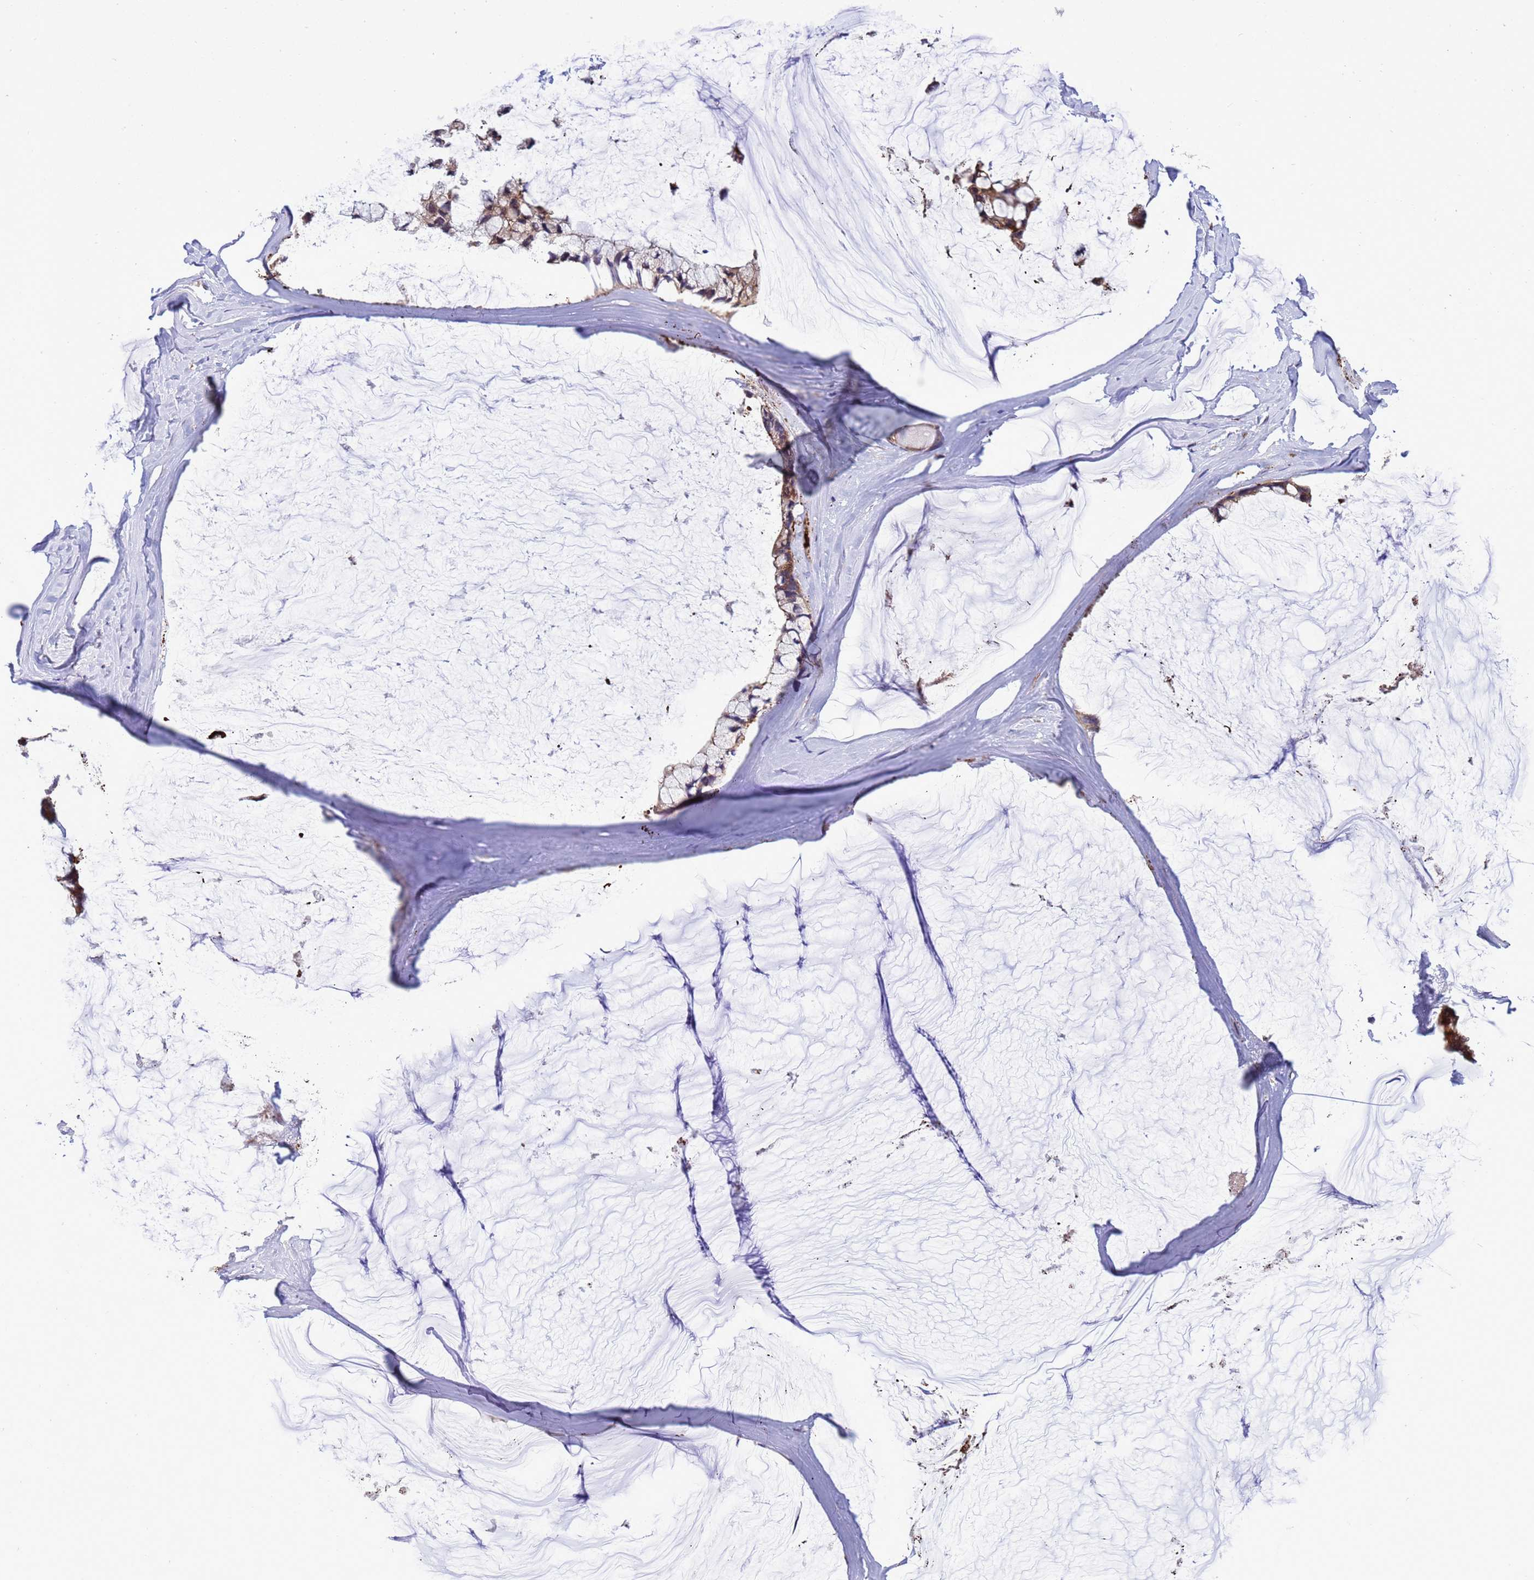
{"staining": {"intensity": "moderate", "quantity": "25%-75%", "location": "cytoplasmic/membranous"}, "tissue": "ovarian cancer", "cell_type": "Tumor cells", "image_type": "cancer", "snomed": [{"axis": "morphology", "description": "Cystadenocarcinoma, mucinous, NOS"}, {"axis": "topography", "description": "Ovary"}], "caption": "Immunohistochemical staining of human ovarian mucinous cystadenocarcinoma exhibits medium levels of moderate cytoplasmic/membranous protein staining in about 25%-75% of tumor cells.", "gene": "RASD1", "patient": {"sex": "female", "age": 39}}